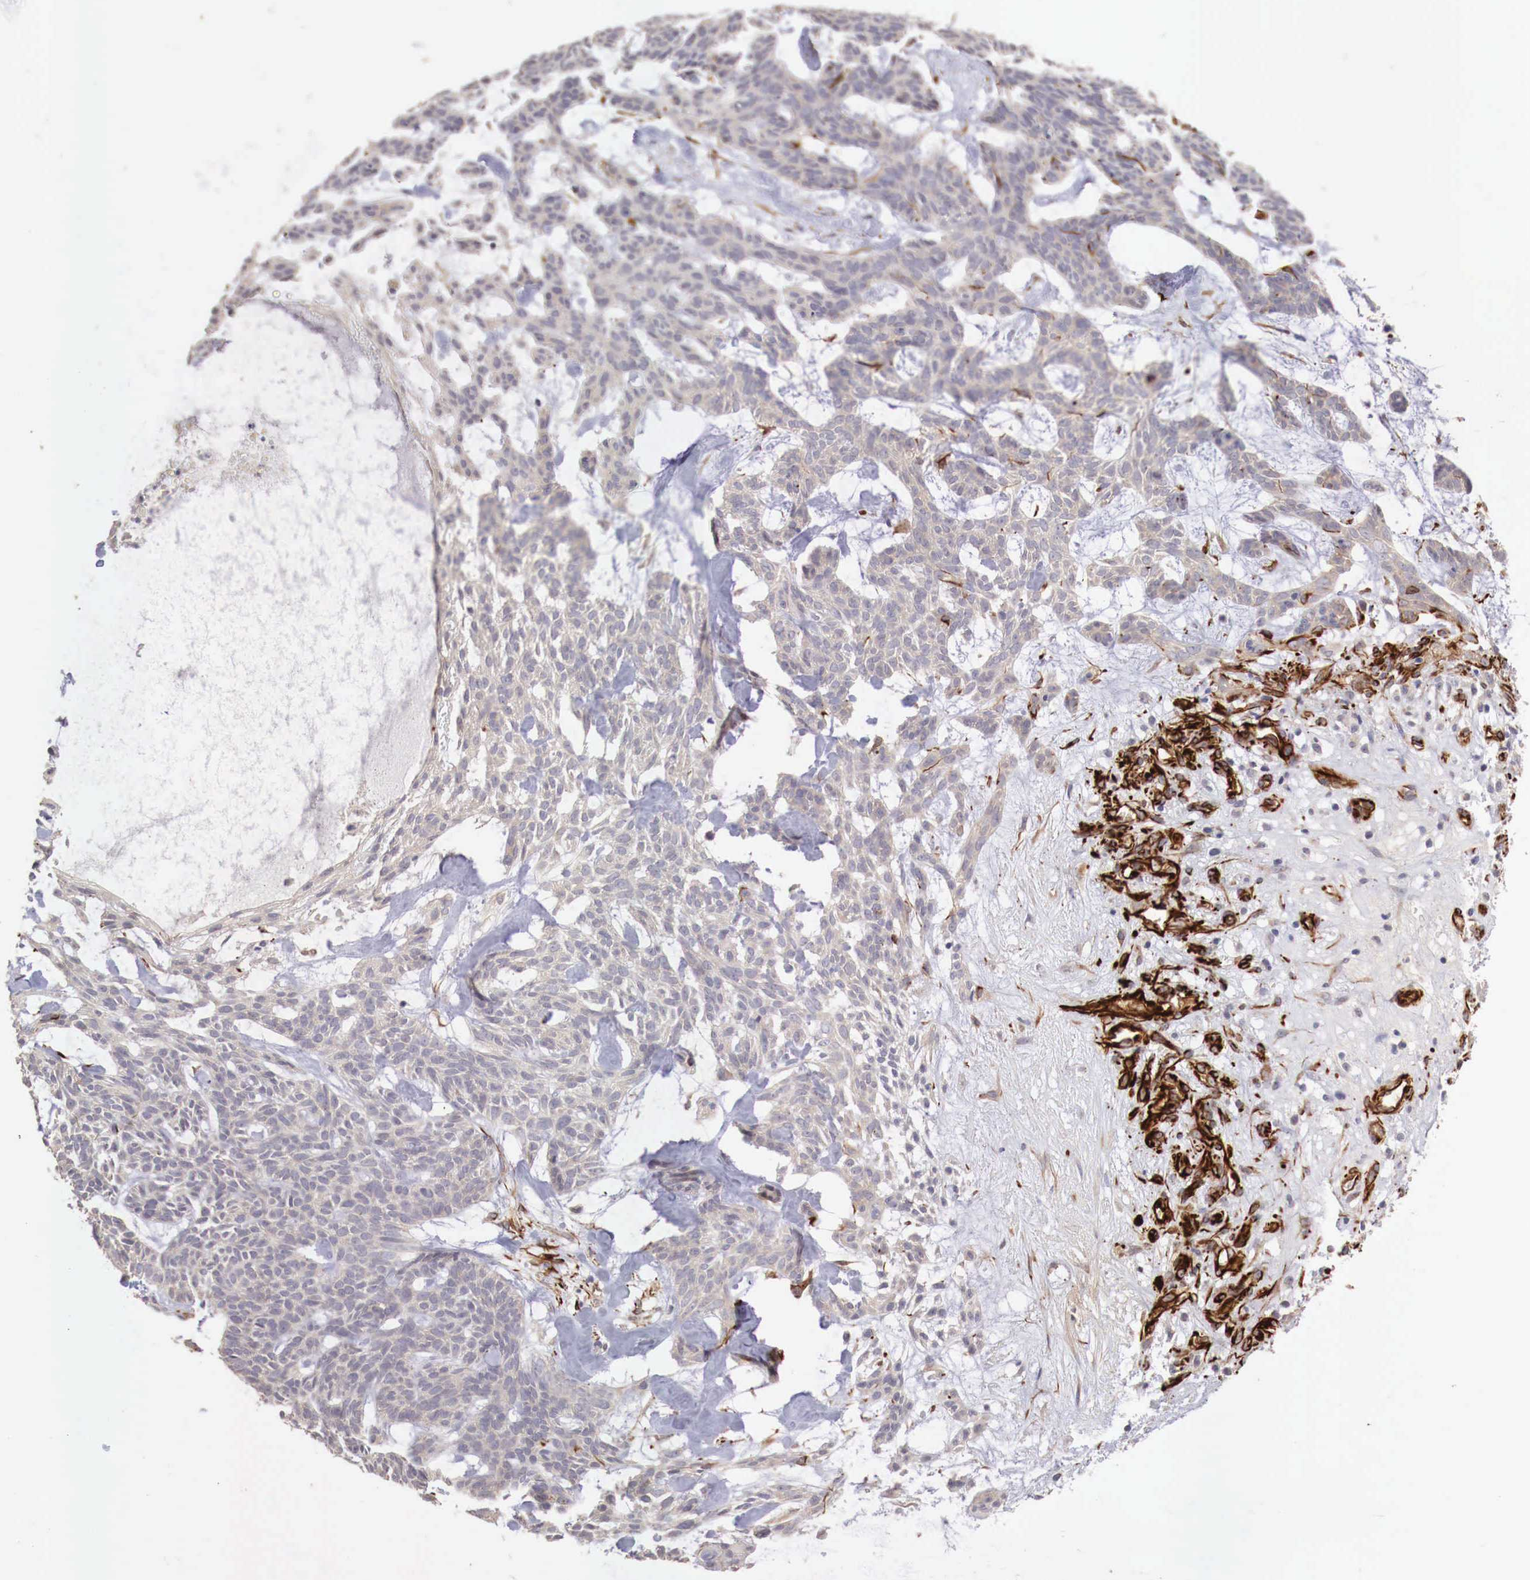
{"staining": {"intensity": "negative", "quantity": "none", "location": "none"}, "tissue": "skin cancer", "cell_type": "Tumor cells", "image_type": "cancer", "snomed": [{"axis": "morphology", "description": "Basal cell carcinoma"}, {"axis": "topography", "description": "Skin"}], "caption": "IHC of skin cancer shows no positivity in tumor cells. (DAB (3,3'-diaminobenzidine) IHC visualized using brightfield microscopy, high magnification).", "gene": "WT1", "patient": {"sex": "male", "age": 75}}